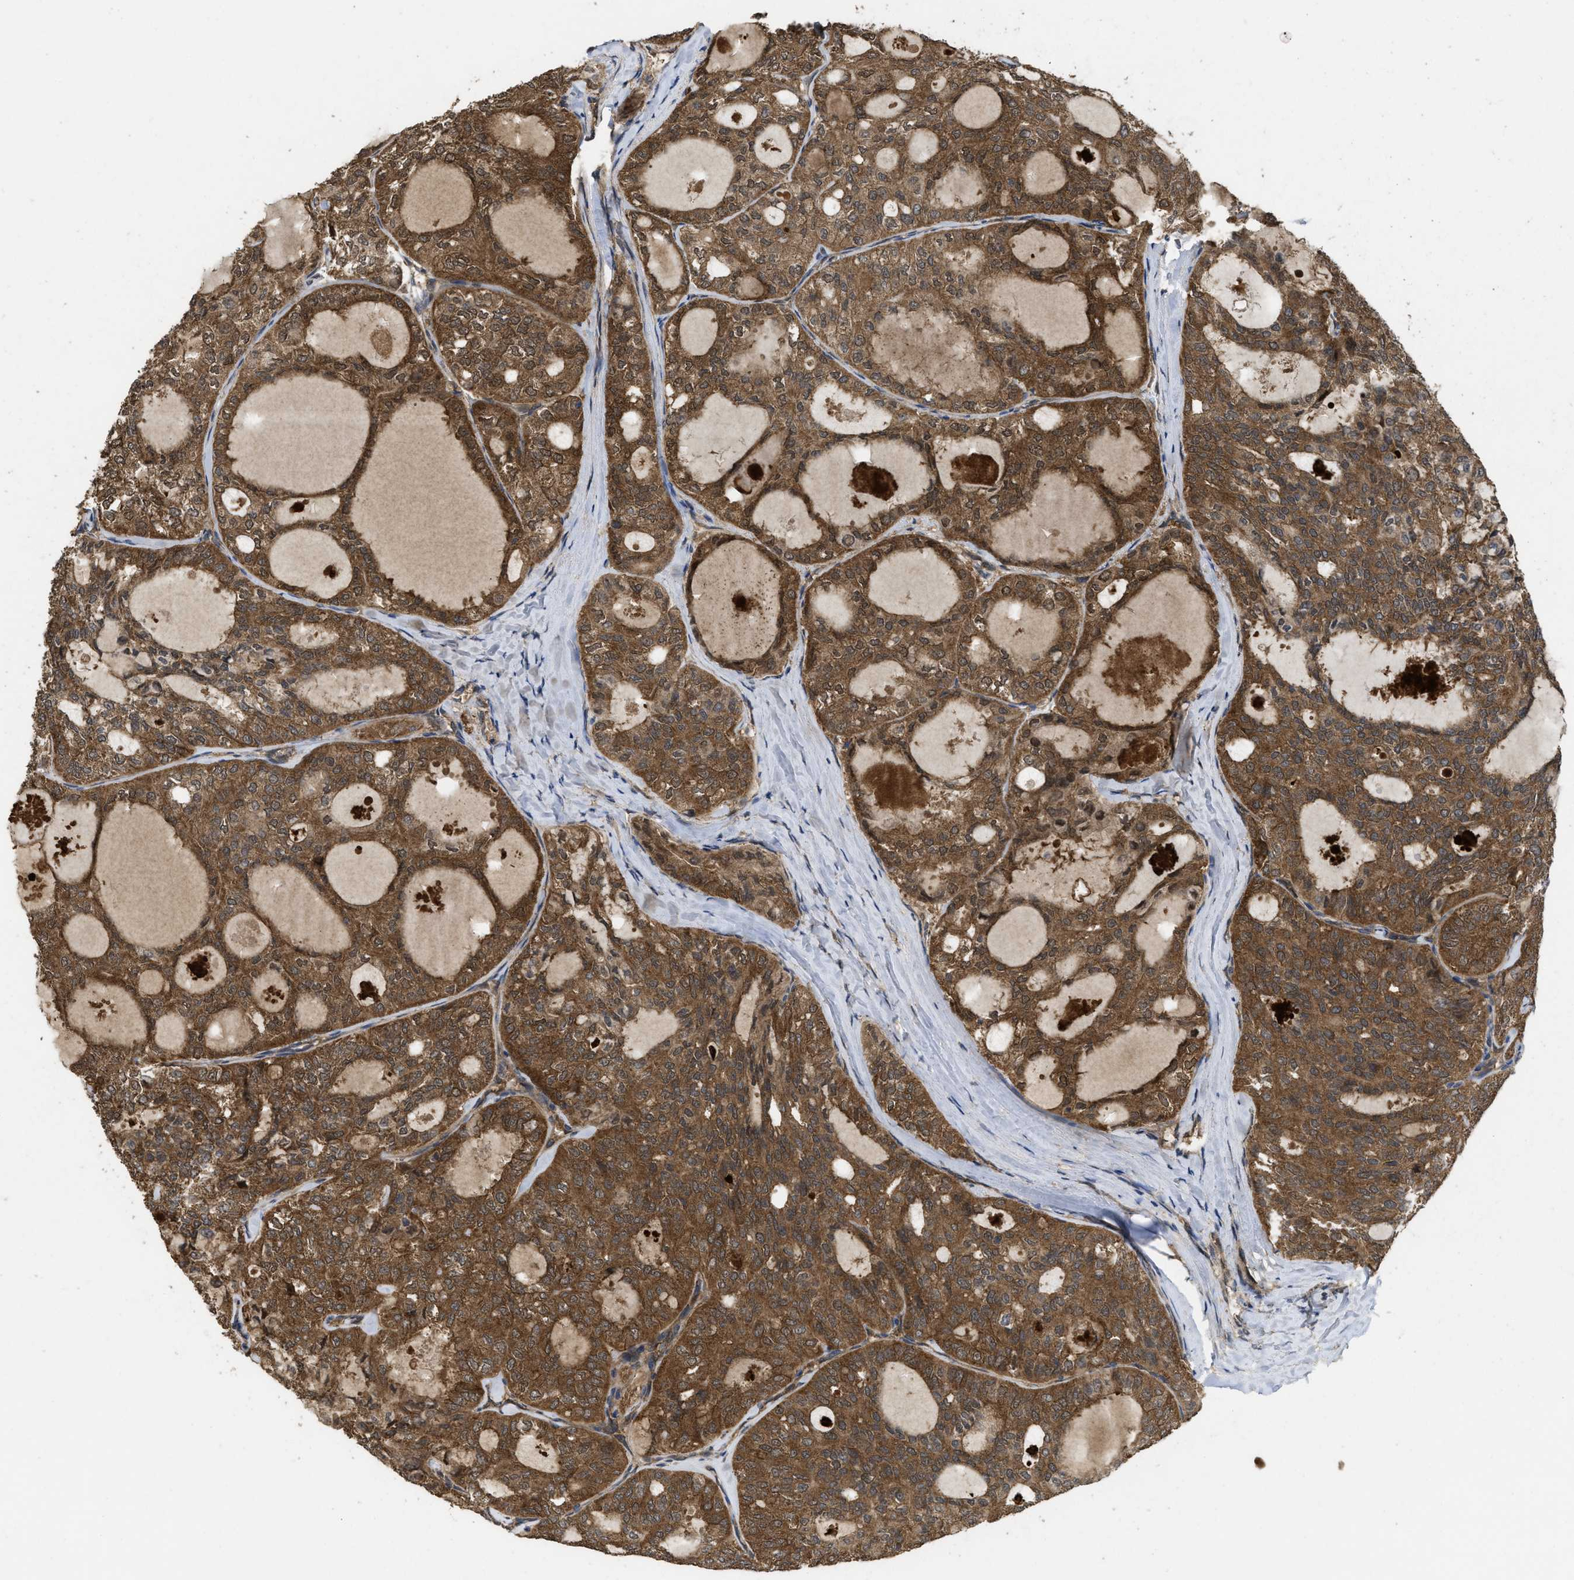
{"staining": {"intensity": "moderate", "quantity": ">75%", "location": "cytoplasmic/membranous,nuclear"}, "tissue": "thyroid cancer", "cell_type": "Tumor cells", "image_type": "cancer", "snomed": [{"axis": "morphology", "description": "Follicular adenoma carcinoma, NOS"}, {"axis": "topography", "description": "Thyroid gland"}], "caption": "Follicular adenoma carcinoma (thyroid) stained with DAB (3,3'-diaminobenzidine) immunohistochemistry (IHC) reveals medium levels of moderate cytoplasmic/membranous and nuclear staining in about >75% of tumor cells.", "gene": "FZD6", "patient": {"sex": "male", "age": 75}}